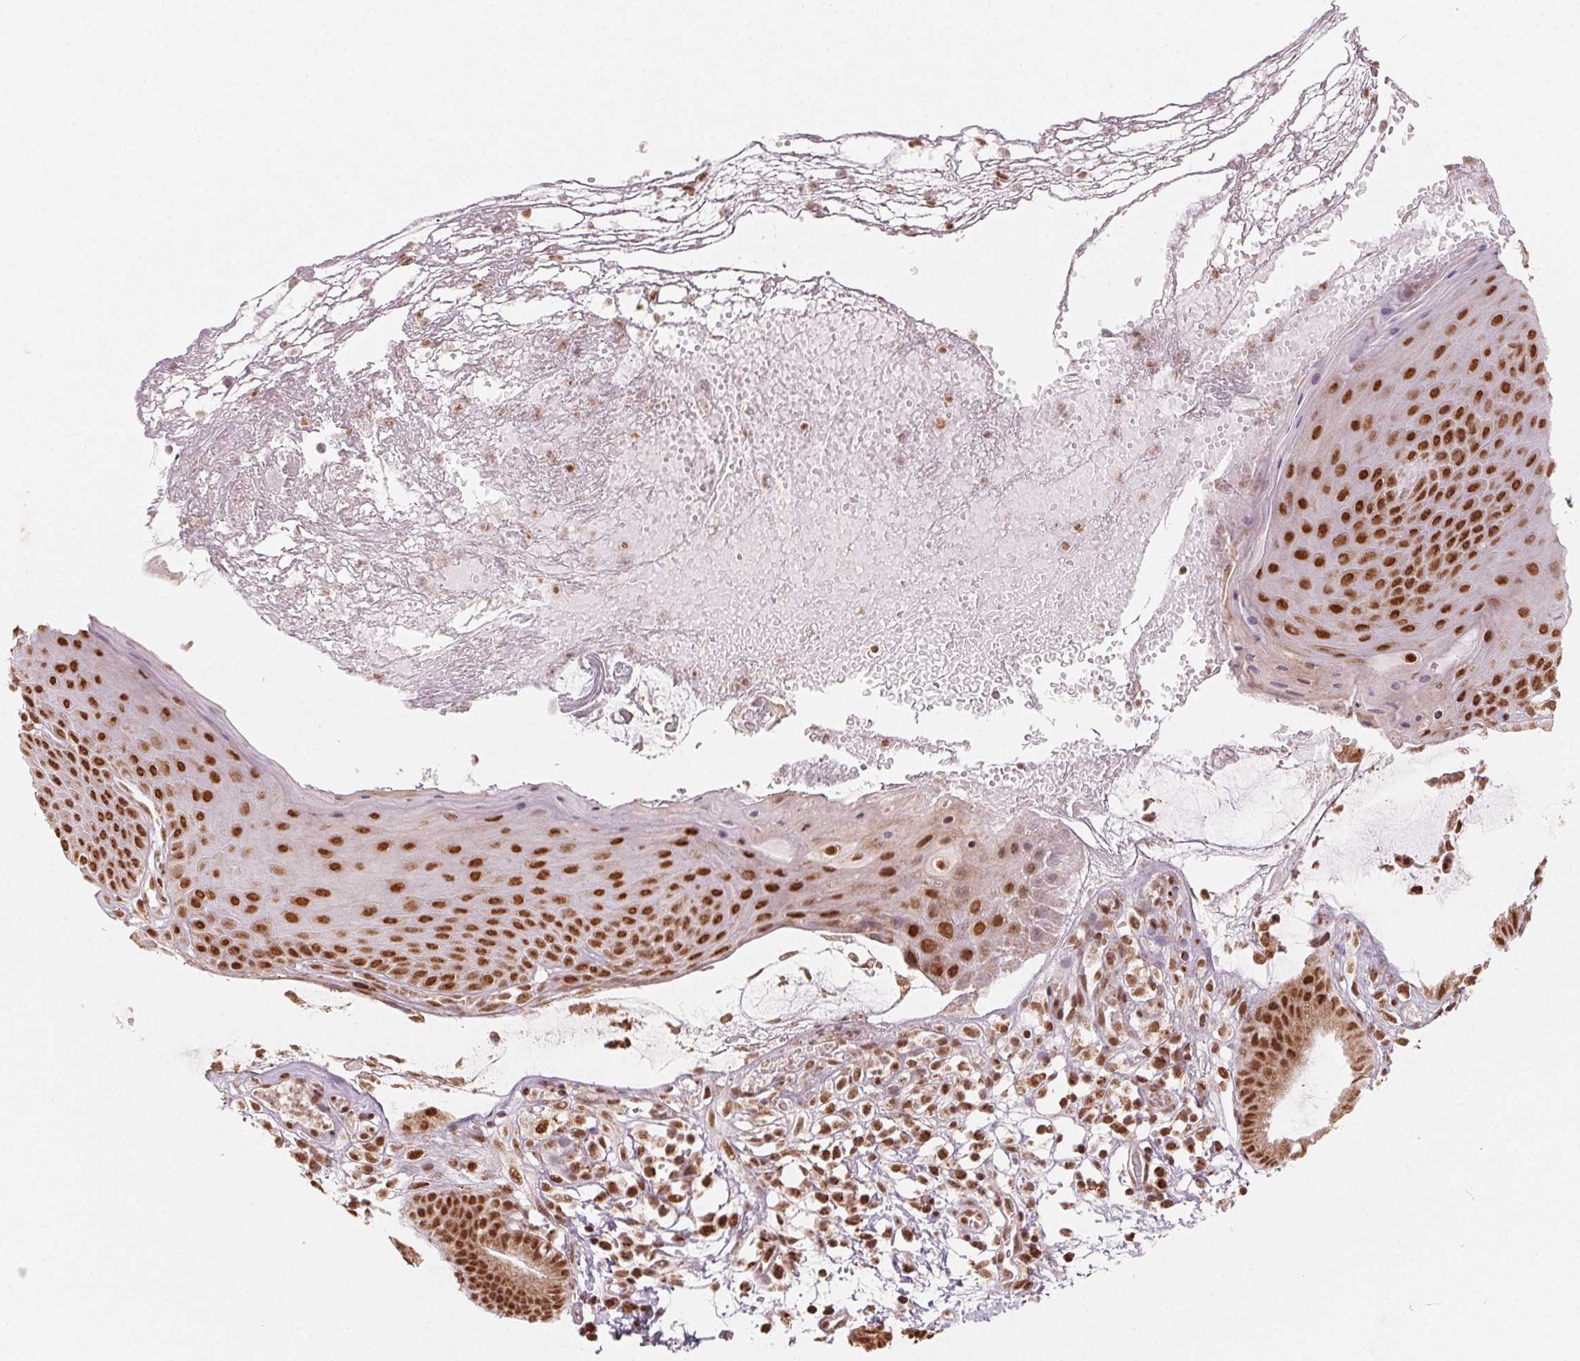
{"staining": {"intensity": "strong", "quantity": ">75%", "location": "nuclear"}, "tissue": "skin", "cell_type": "Epidermal cells", "image_type": "normal", "snomed": [{"axis": "morphology", "description": "Normal tissue, NOS"}, {"axis": "topography", "description": "Anal"}], "caption": "This histopathology image demonstrates IHC staining of normal human skin, with high strong nuclear positivity in approximately >75% of epidermal cells.", "gene": "TOPORS", "patient": {"sex": "male", "age": 53}}